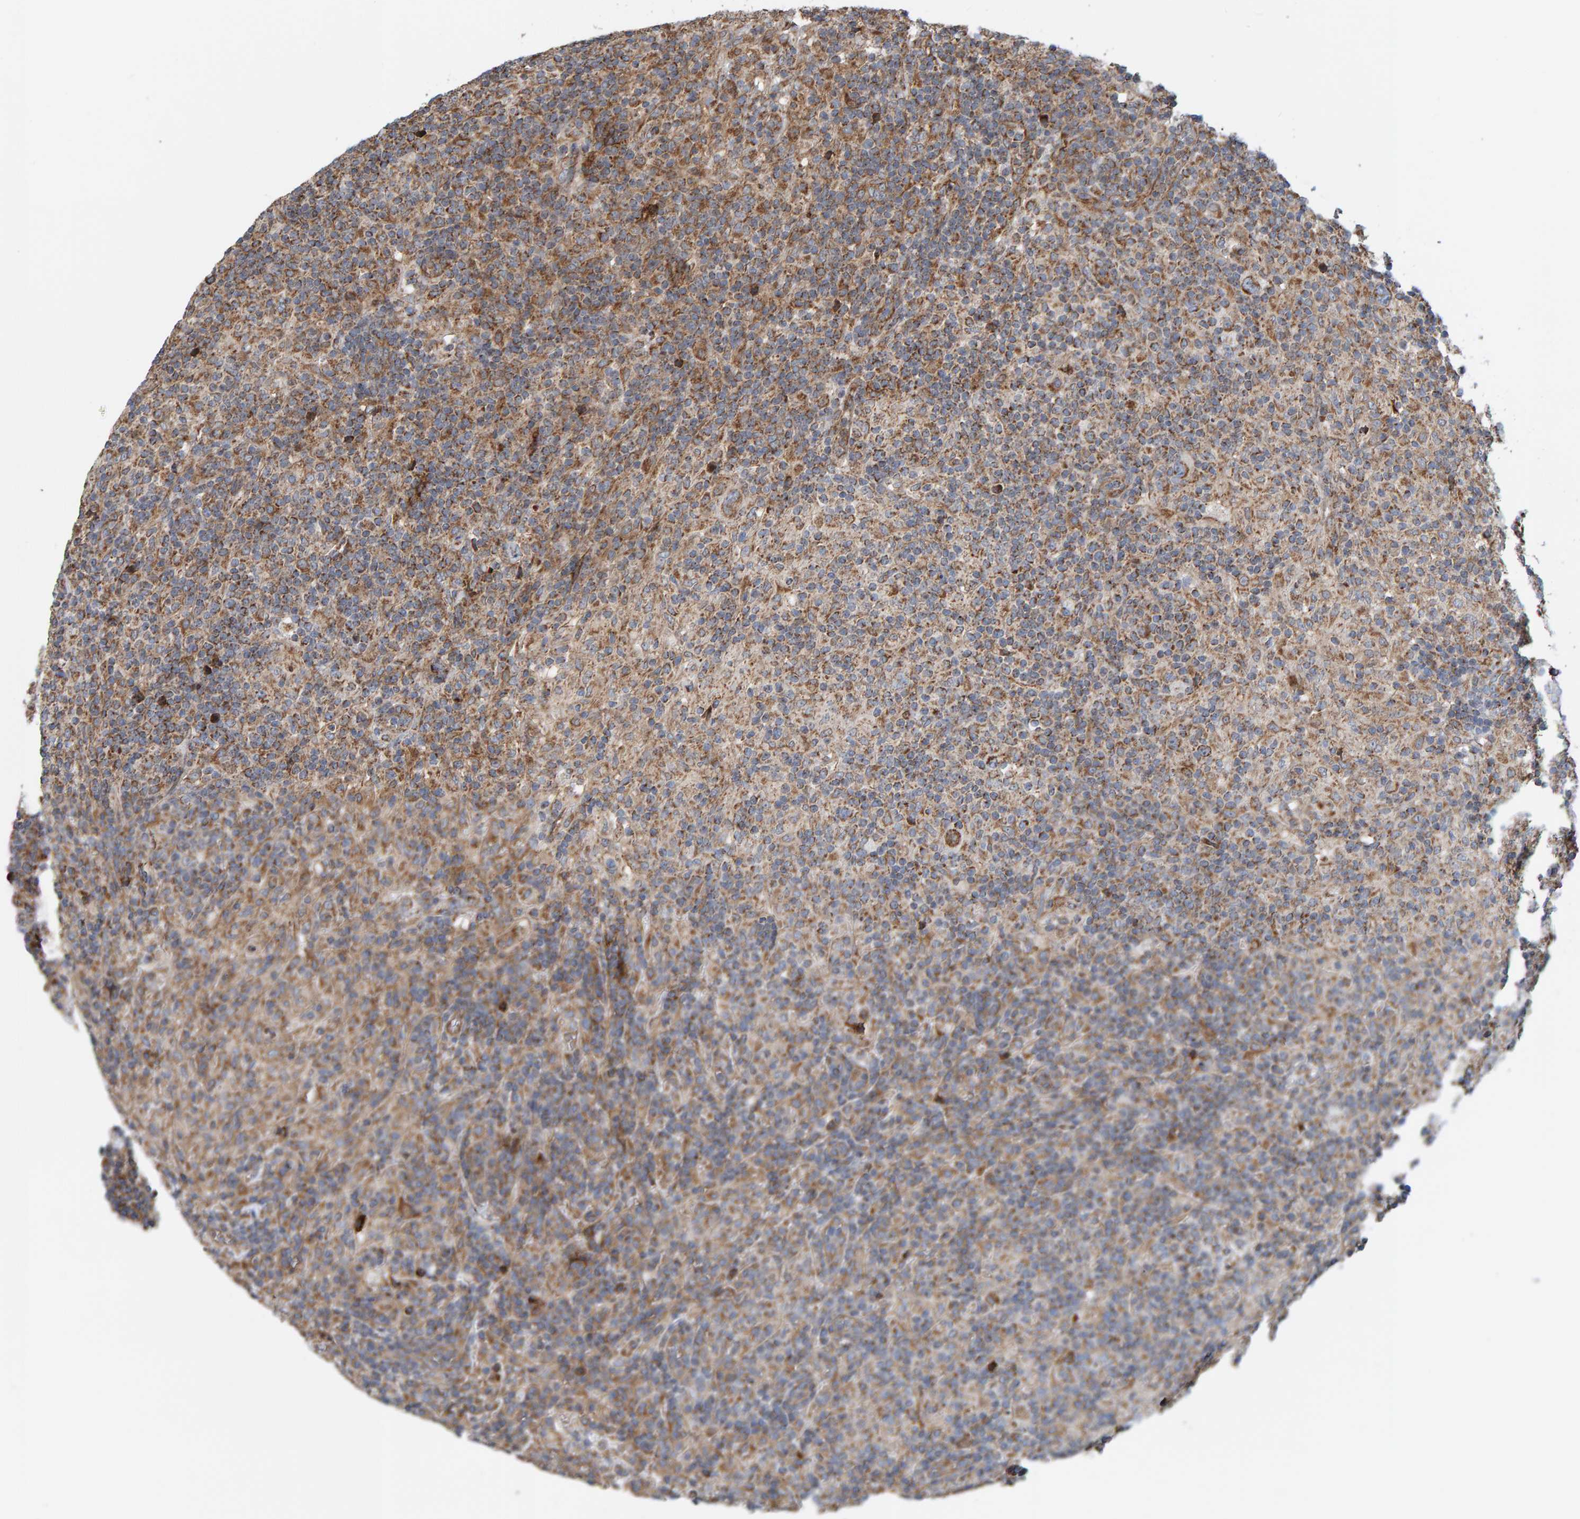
{"staining": {"intensity": "moderate", "quantity": ">75%", "location": "cytoplasmic/membranous"}, "tissue": "lymphoma", "cell_type": "Tumor cells", "image_type": "cancer", "snomed": [{"axis": "morphology", "description": "Hodgkin's disease, NOS"}, {"axis": "topography", "description": "Lymph node"}], "caption": "Human Hodgkin's disease stained for a protein (brown) shows moderate cytoplasmic/membranous positive positivity in approximately >75% of tumor cells.", "gene": "MRPL45", "patient": {"sex": "male", "age": 70}}